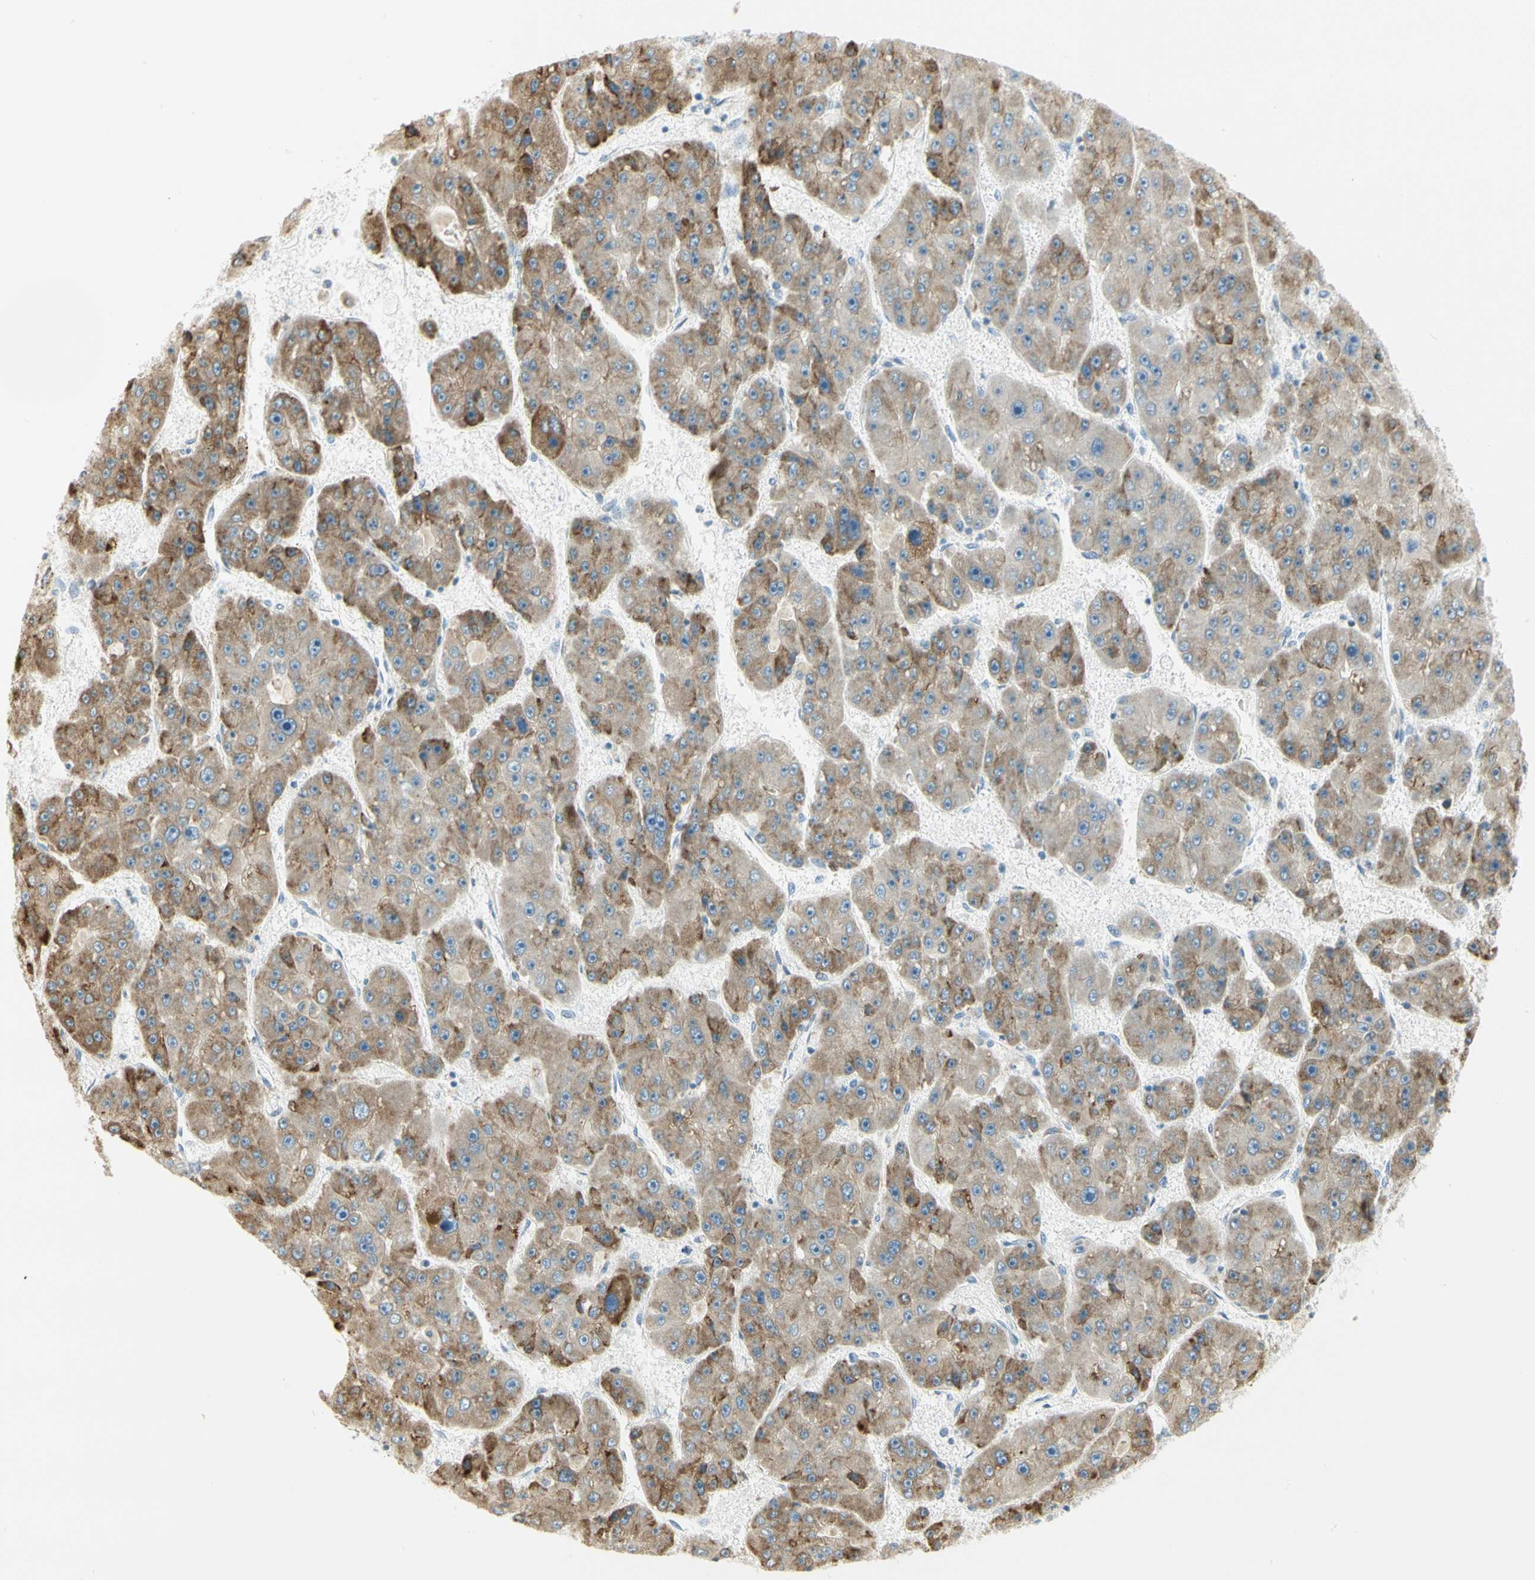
{"staining": {"intensity": "moderate", "quantity": "25%-75%", "location": "cytoplasmic/membranous"}, "tissue": "liver cancer", "cell_type": "Tumor cells", "image_type": "cancer", "snomed": [{"axis": "morphology", "description": "Carcinoma, Hepatocellular, NOS"}, {"axis": "topography", "description": "Liver"}], "caption": "IHC photomicrograph of neoplastic tissue: liver cancer (hepatocellular carcinoma) stained using IHC demonstrates medium levels of moderate protein expression localized specifically in the cytoplasmic/membranous of tumor cells, appearing as a cytoplasmic/membranous brown color.", "gene": "TNFSF11", "patient": {"sex": "female", "age": 61}}